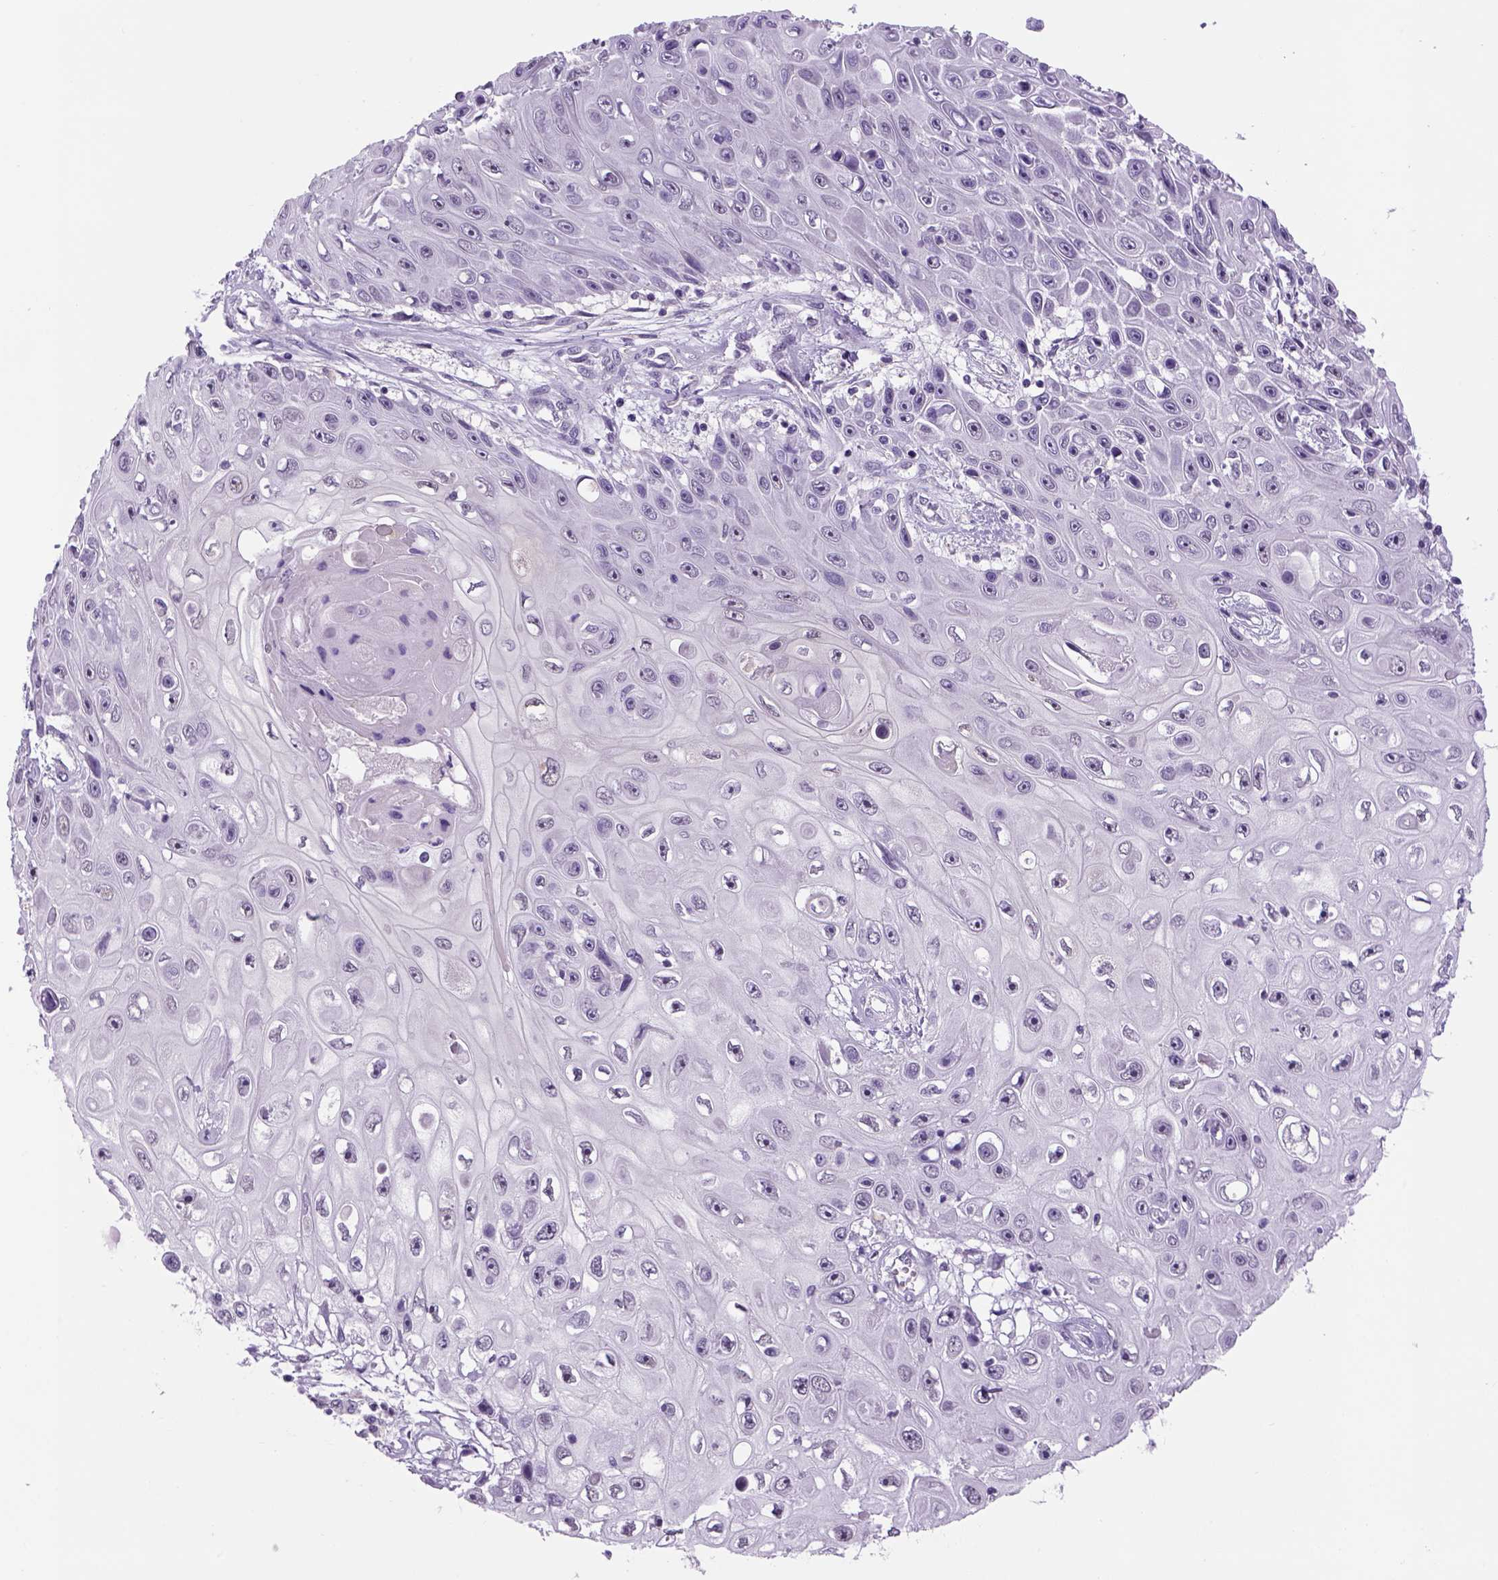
{"staining": {"intensity": "negative", "quantity": "none", "location": "none"}, "tissue": "skin cancer", "cell_type": "Tumor cells", "image_type": "cancer", "snomed": [{"axis": "morphology", "description": "Squamous cell carcinoma, NOS"}, {"axis": "topography", "description": "Skin"}], "caption": "Skin cancer (squamous cell carcinoma) stained for a protein using immunohistochemistry exhibits no positivity tumor cells.", "gene": "DBH", "patient": {"sex": "male", "age": 82}}